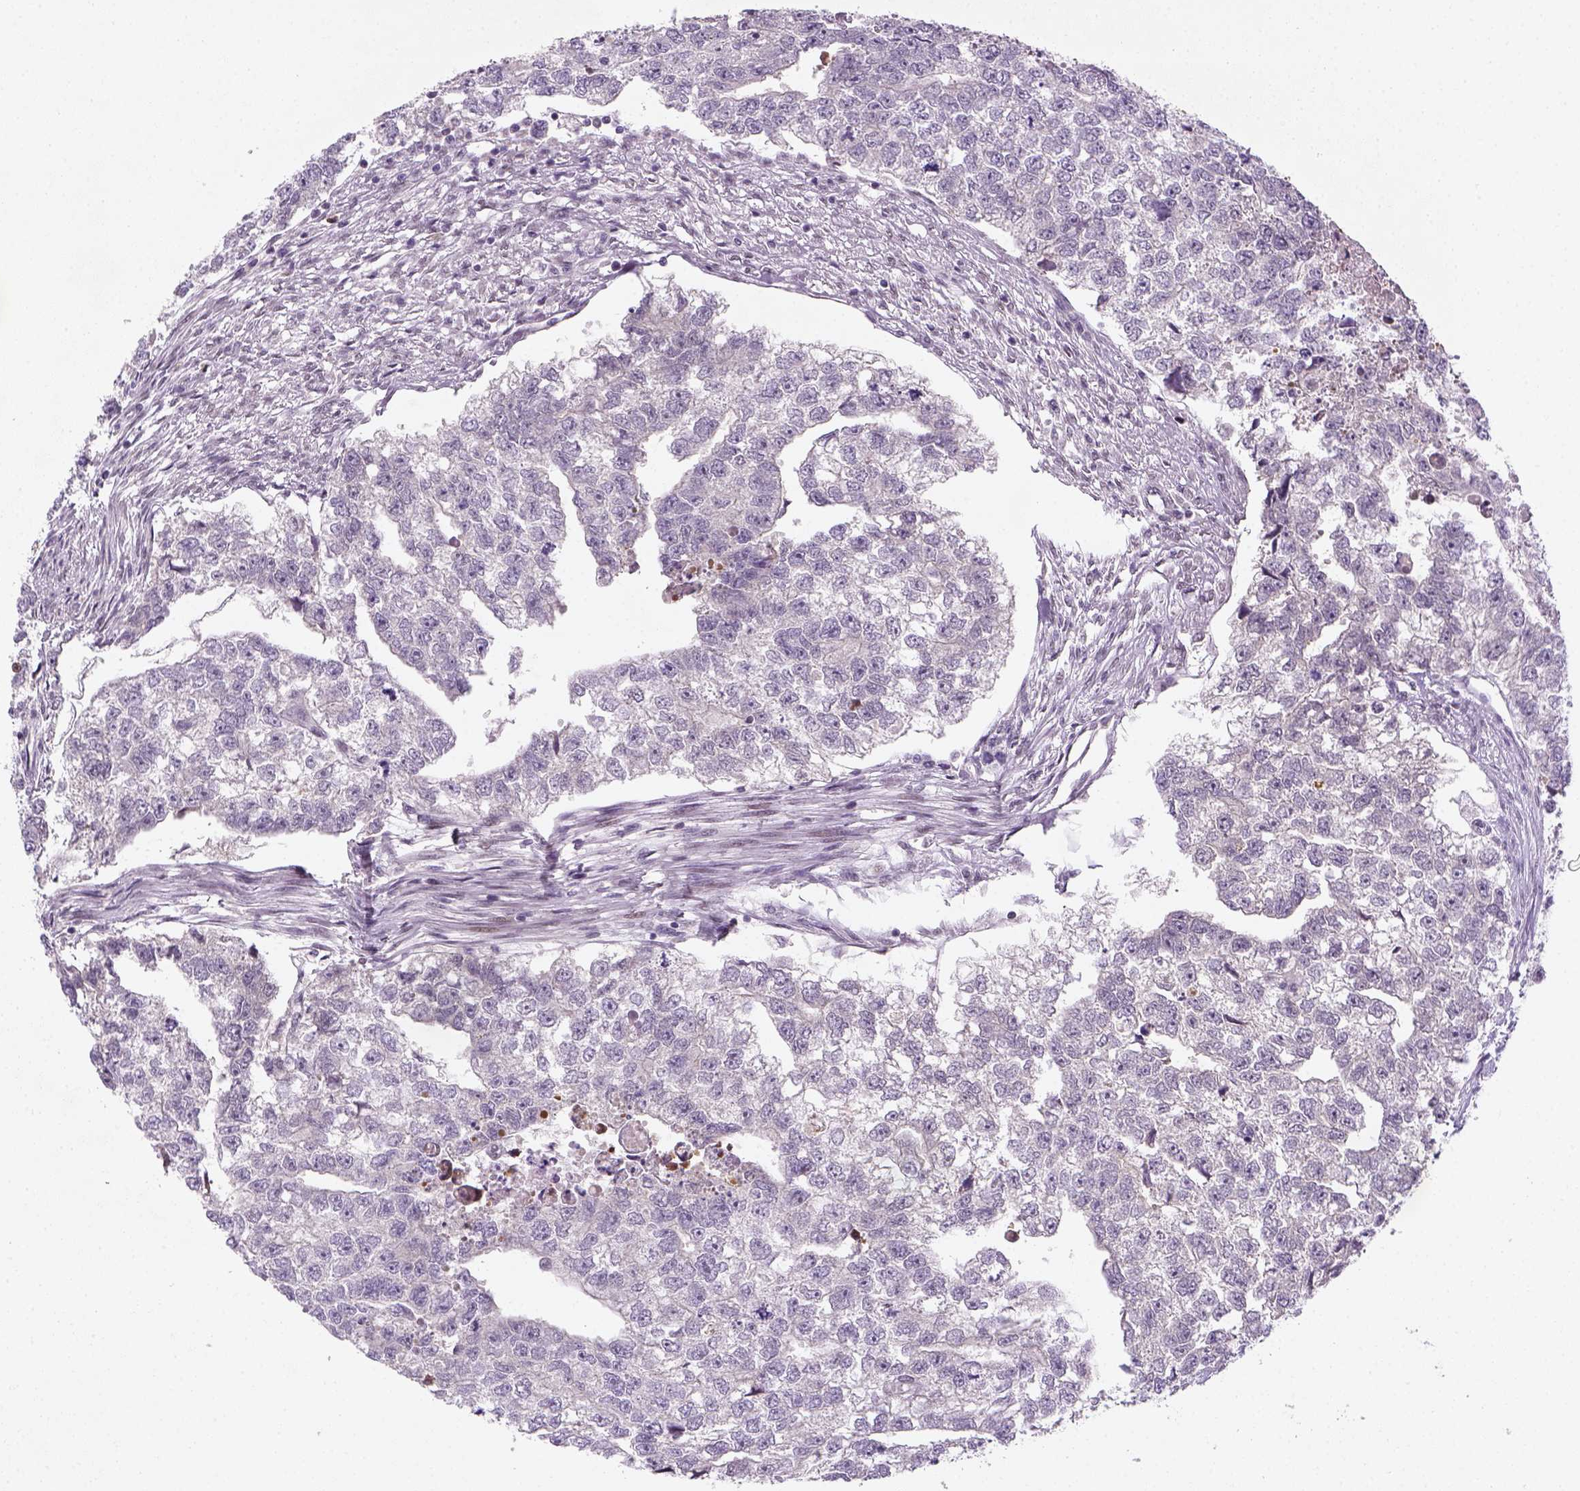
{"staining": {"intensity": "negative", "quantity": "none", "location": "none"}, "tissue": "testis cancer", "cell_type": "Tumor cells", "image_type": "cancer", "snomed": [{"axis": "morphology", "description": "Carcinoma, Embryonal, NOS"}, {"axis": "morphology", "description": "Teratoma, malignant, NOS"}, {"axis": "topography", "description": "Testis"}], "caption": "There is no significant staining in tumor cells of testis cancer (embryonal carcinoma).", "gene": "MAGEB3", "patient": {"sex": "male", "age": 44}}